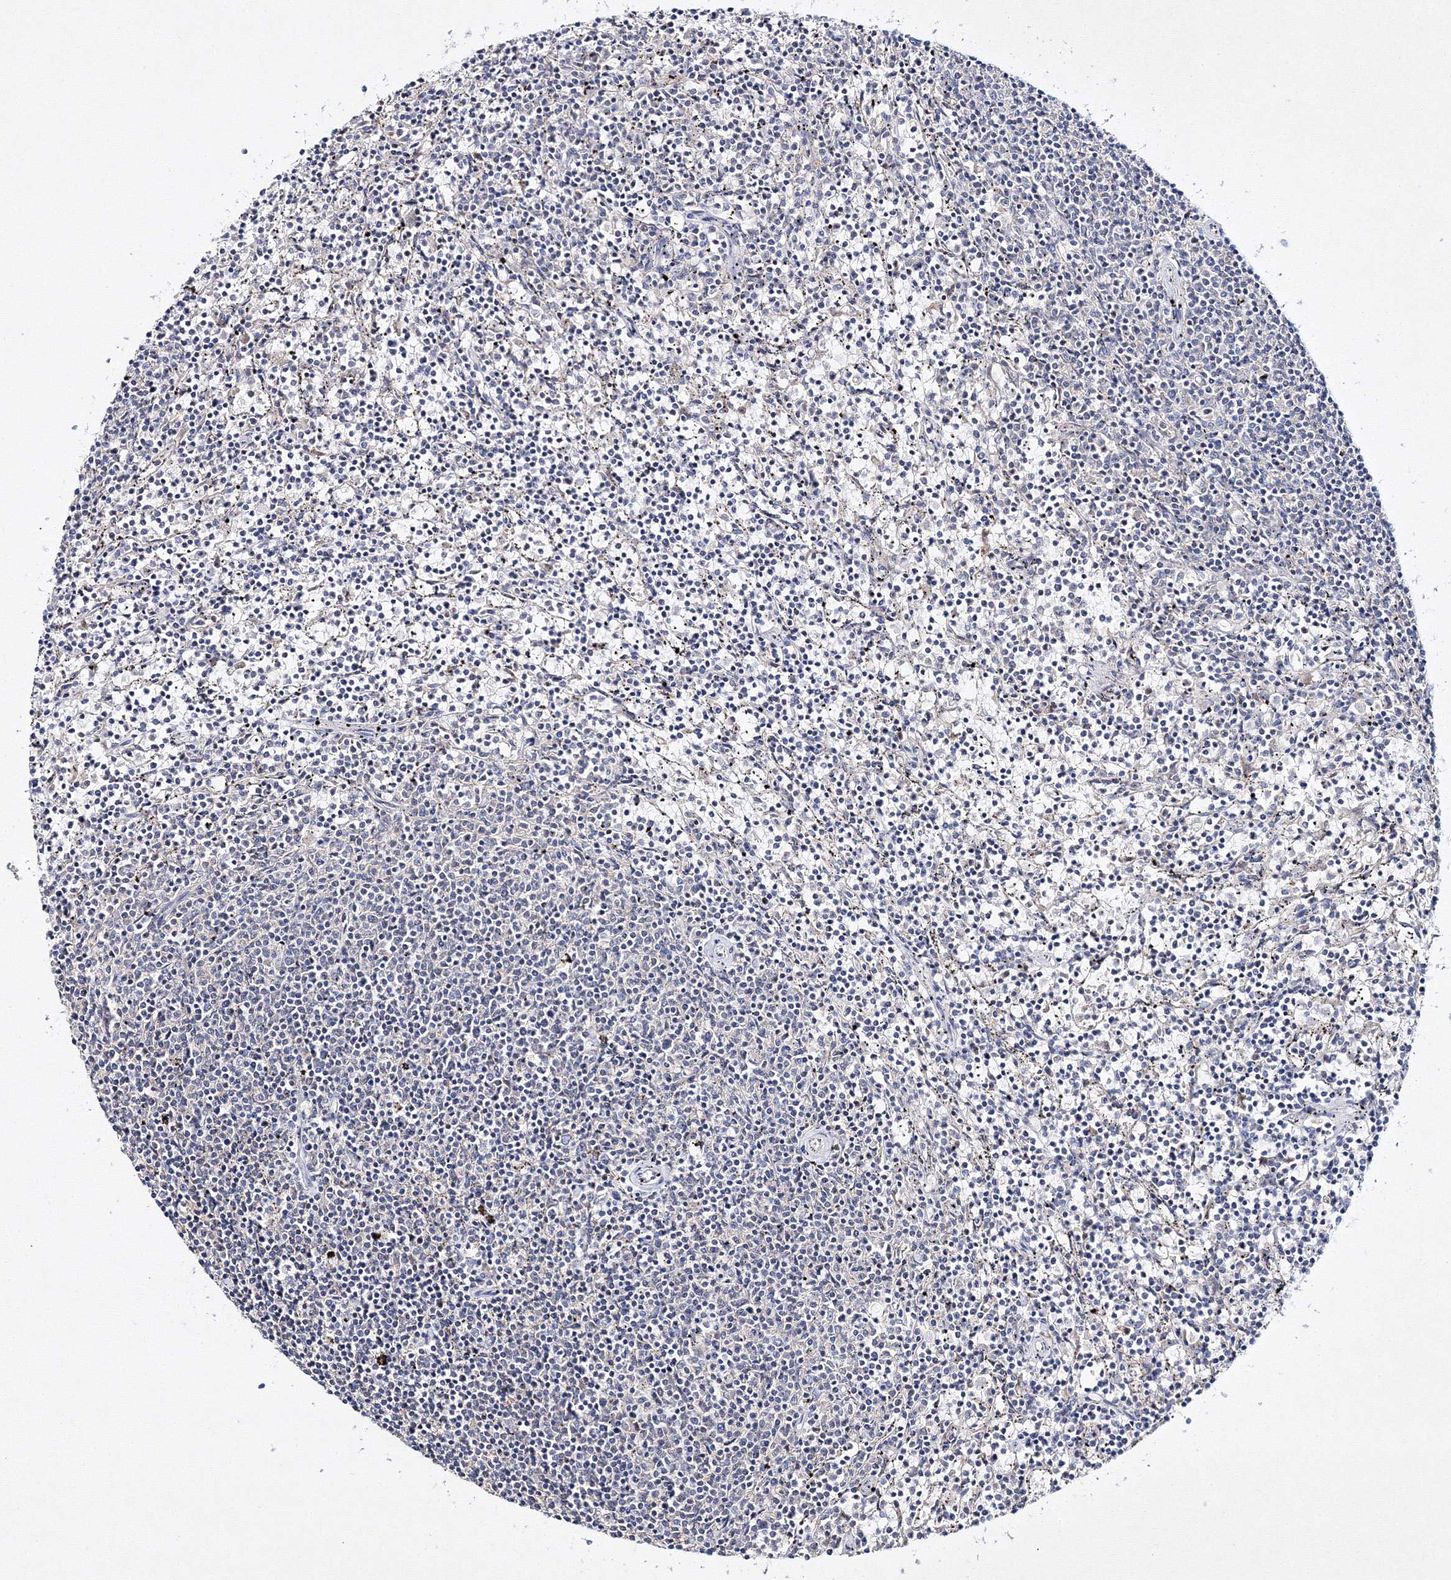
{"staining": {"intensity": "negative", "quantity": "none", "location": "none"}, "tissue": "lymphoma", "cell_type": "Tumor cells", "image_type": "cancer", "snomed": [{"axis": "morphology", "description": "Malignant lymphoma, non-Hodgkin's type, Low grade"}, {"axis": "topography", "description": "Spleen"}], "caption": "Tumor cells are negative for protein expression in human lymphoma.", "gene": "NEU4", "patient": {"sex": "female", "age": 50}}